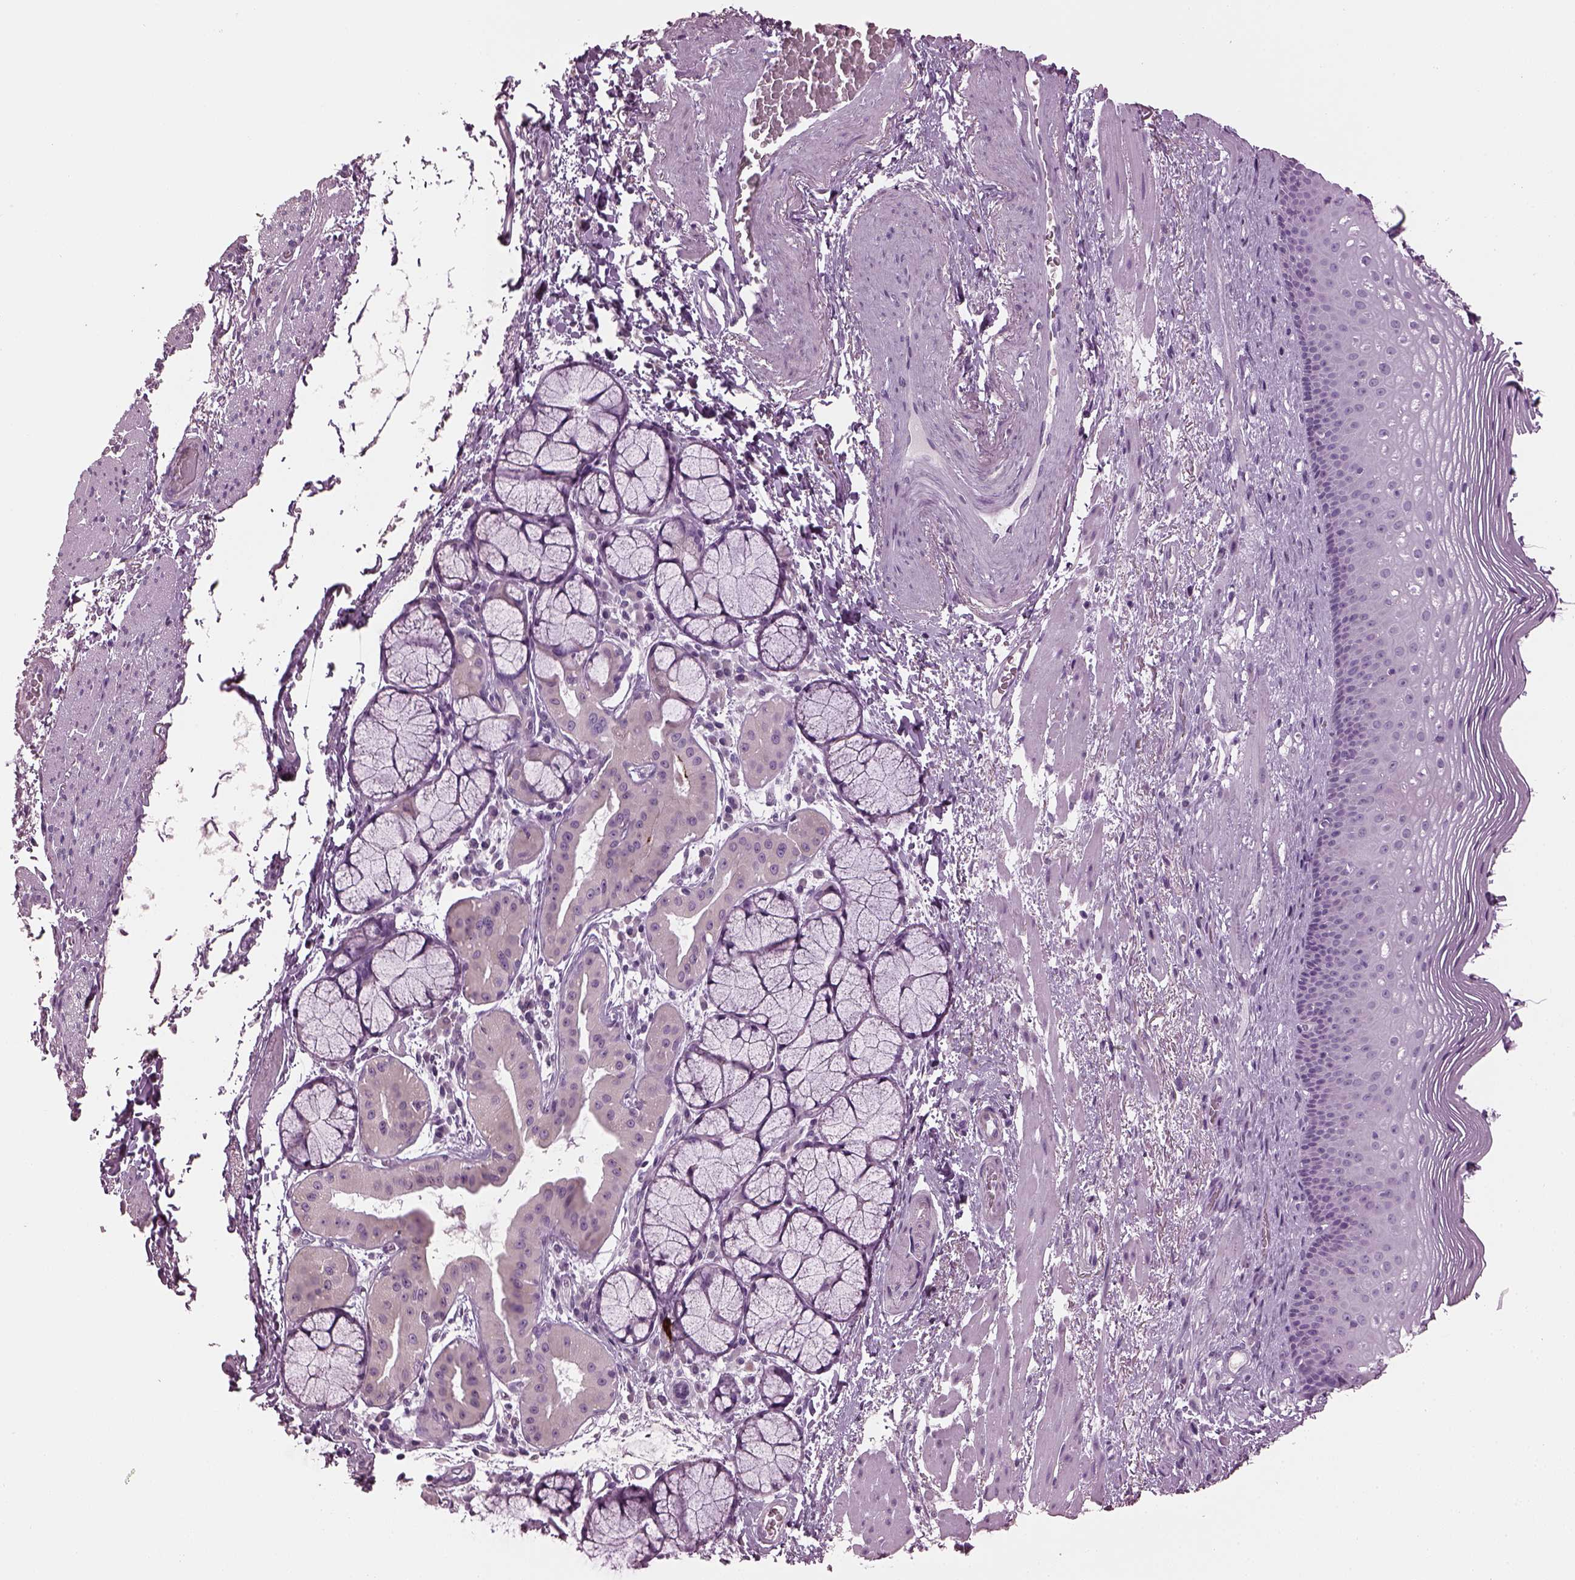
{"staining": {"intensity": "negative", "quantity": "none", "location": "none"}, "tissue": "esophagus", "cell_type": "Squamous epithelial cells", "image_type": "normal", "snomed": [{"axis": "morphology", "description": "Normal tissue, NOS"}, {"axis": "topography", "description": "Esophagus"}], "caption": "Immunohistochemistry (IHC) photomicrograph of benign esophagus stained for a protein (brown), which displays no positivity in squamous epithelial cells. (Stains: DAB IHC with hematoxylin counter stain, Microscopy: brightfield microscopy at high magnification).", "gene": "TMEM231", "patient": {"sex": "male", "age": 76}}